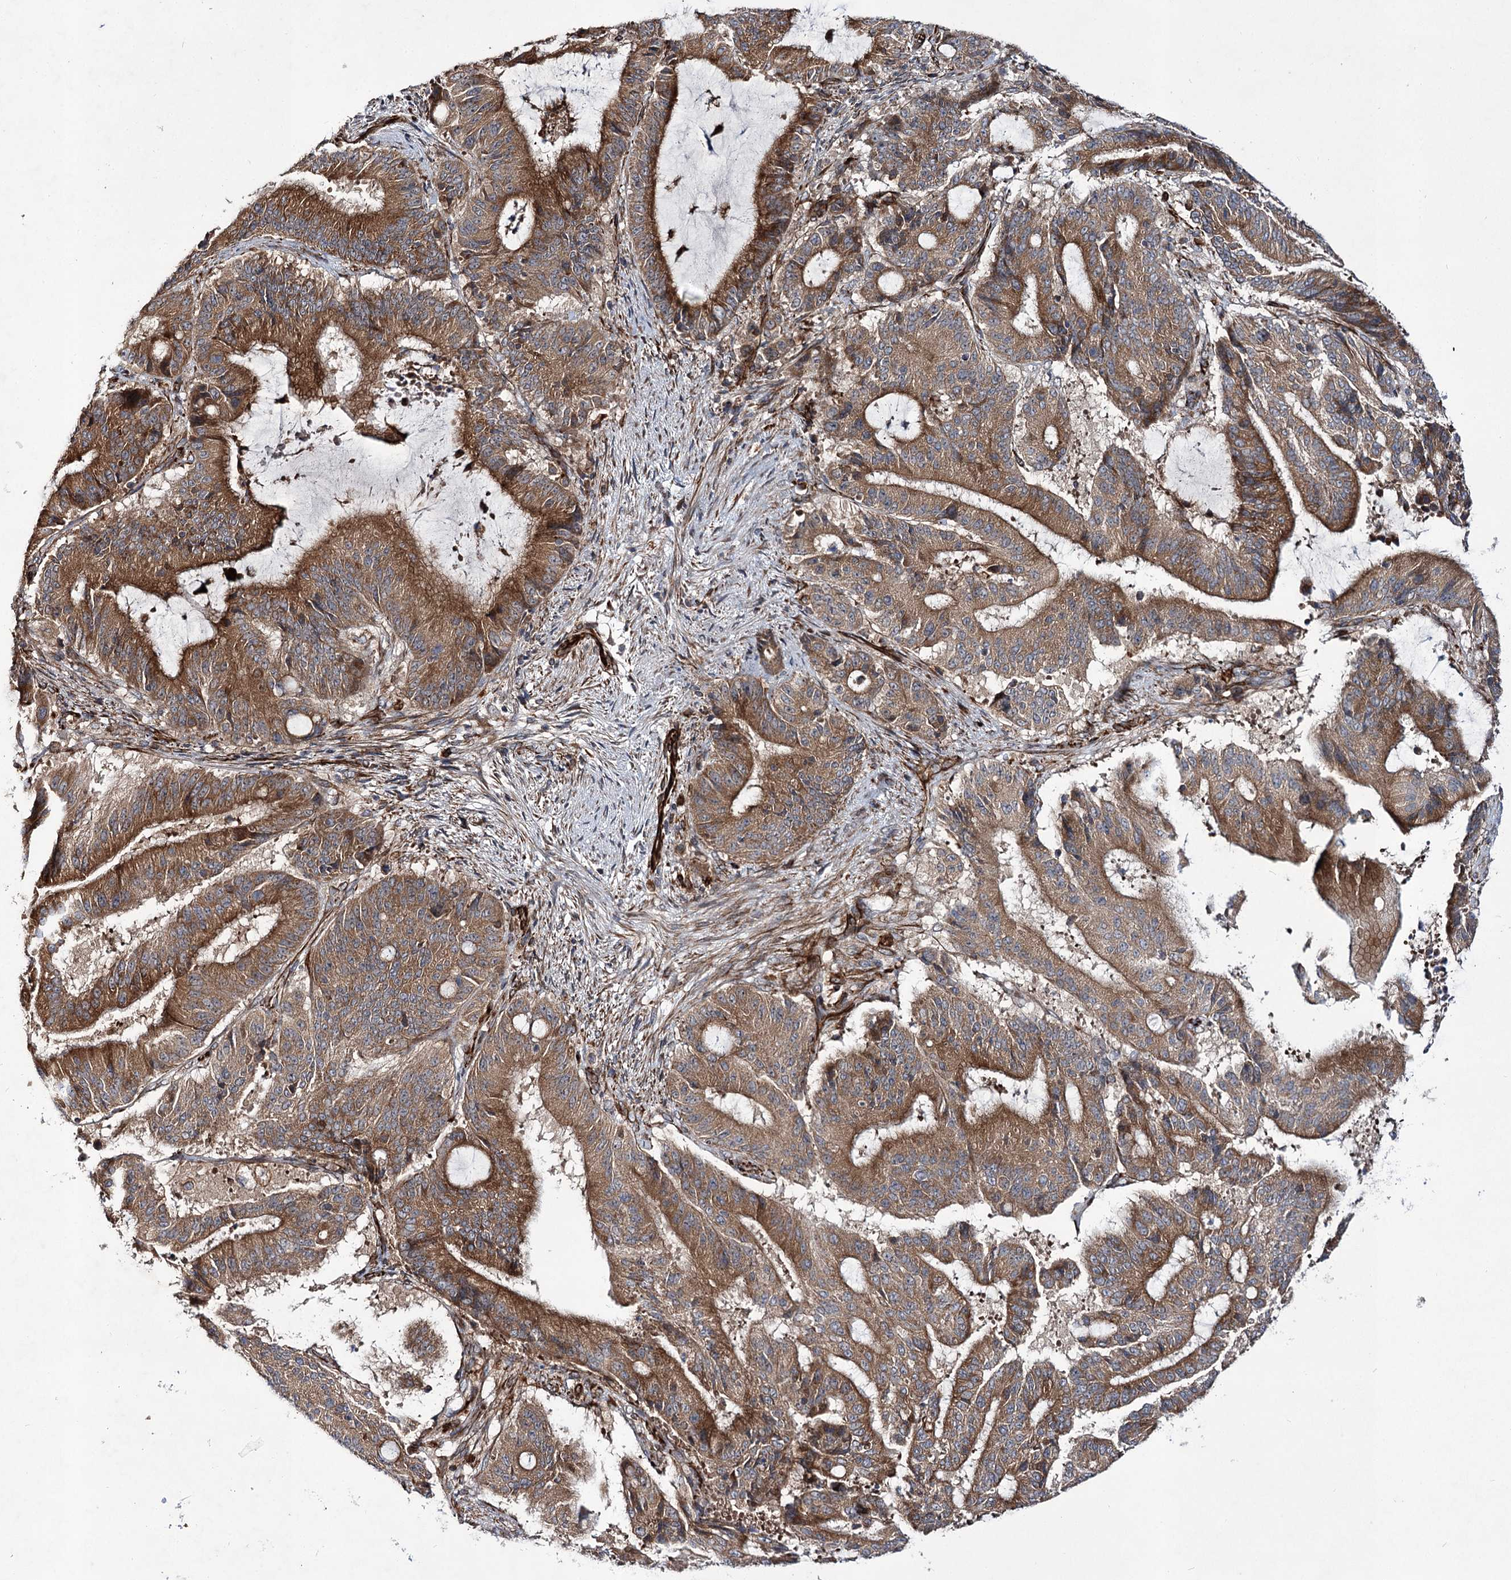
{"staining": {"intensity": "moderate", "quantity": ">75%", "location": "cytoplasmic/membranous"}, "tissue": "liver cancer", "cell_type": "Tumor cells", "image_type": "cancer", "snomed": [{"axis": "morphology", "description": "Normal tissue, NOS"}, {"axis": "morphology", "description": "Cholangiocarcinoma"}, {"axis": "topography", "description": "Liver"}, {"axis": "topography", "description": "Peripheral nerve tissue"}], "caption": "Immunohistochemistry of human liver cholangiocarcinoma exhibits medium levels of moderate cytoplasmic/membranous positivity in approximately >75% of tumor cells. (Brightfield microscopy of DAB IHC at high magnification).", "gene": "DPEP2", "patient": {"sex": "female", "age": 73}}